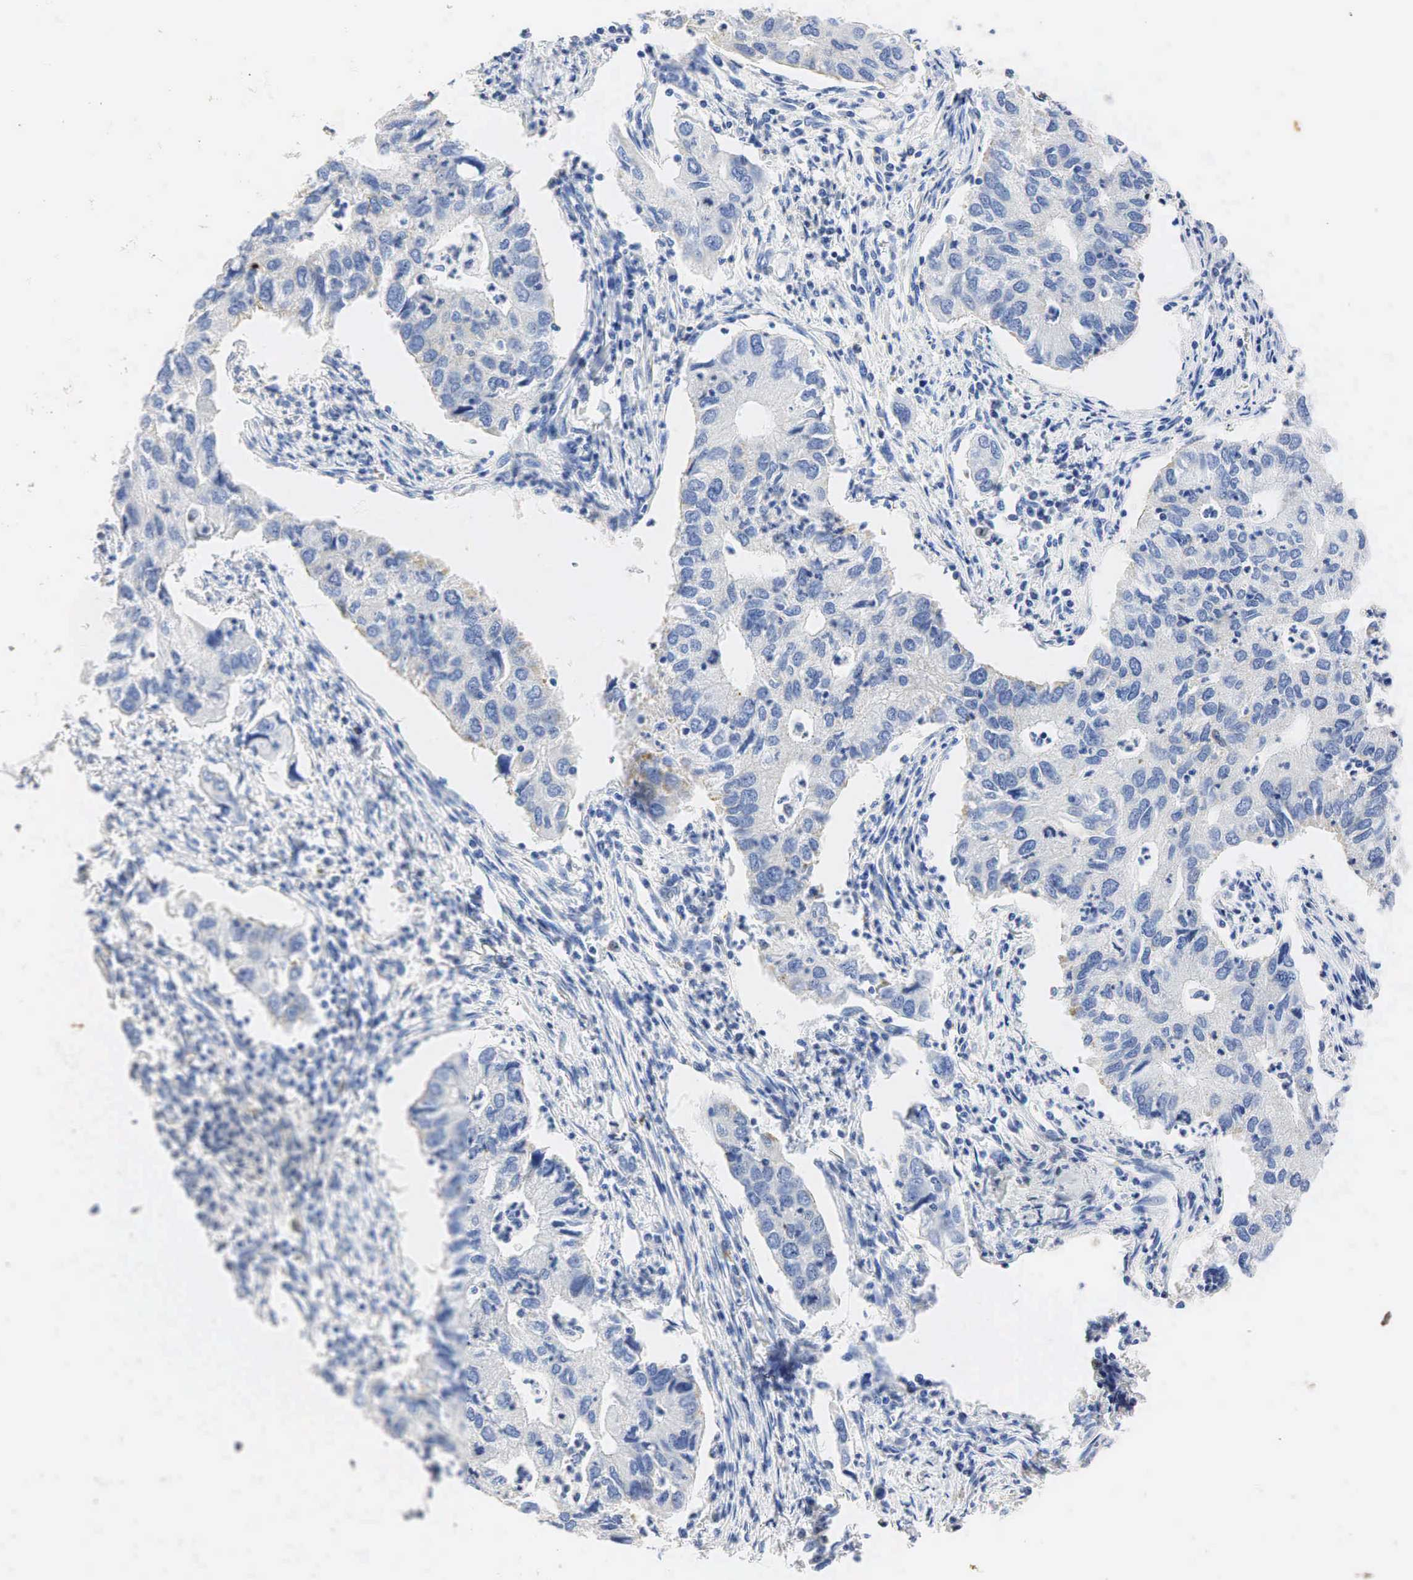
{"staining": {"intensity": "weak", "quantity": "25%-75%", "location": "cytoplasmic/membranous"}, "tissue": "lung cancer", "cell_type": "Tumor cells", "image_type": "cancer", "snomed": [{"axis": "morphology", "description": "Adenocarcinoma, NOS"}, {"axis": "topography", "description": "Lung"}], "caption": "Lung cancer stained with a protein marker reveals weak staining in tumor cells.", "gene": "SYP", "patient": {"sex": "male", "age": 48}}